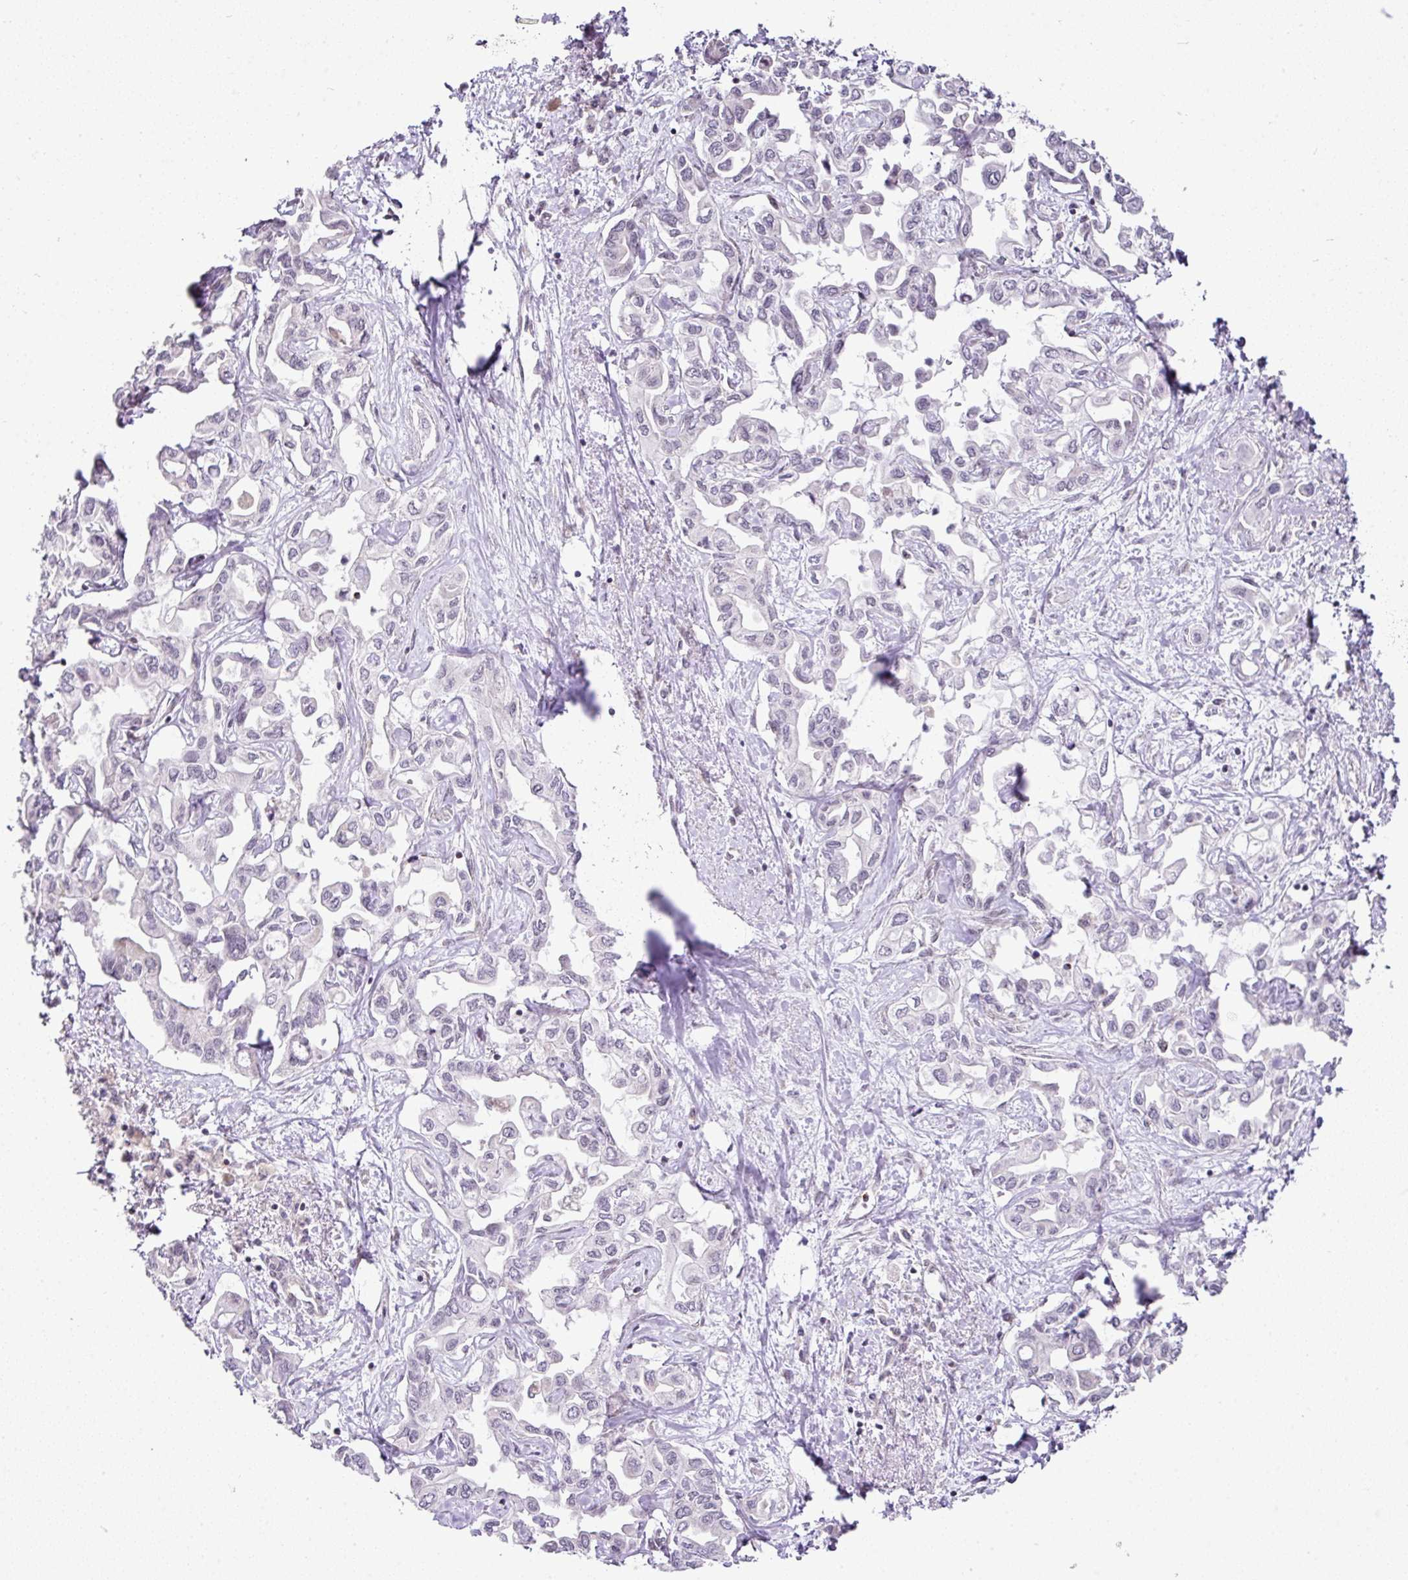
{"staining": {"intensity": "negative", "quantity": "none", "location": "none"}, "tissue": "liver cancer", "cell_type": "Tumor cells", "image_type": "cancer", "snomed": [{"axis": "morphology", "description": "Cholangiocarcinoma"}, {"axis": "topography", "description": "Liver"}], "caption": "IHC photomicrograph of neoplastic tissue: human liver cholangiocarcinoma stained with DAB exhibits no significant protein staining in tumor cells.", "gene": "FAM32A", "patient": {"sex": "female", "age": 64}}